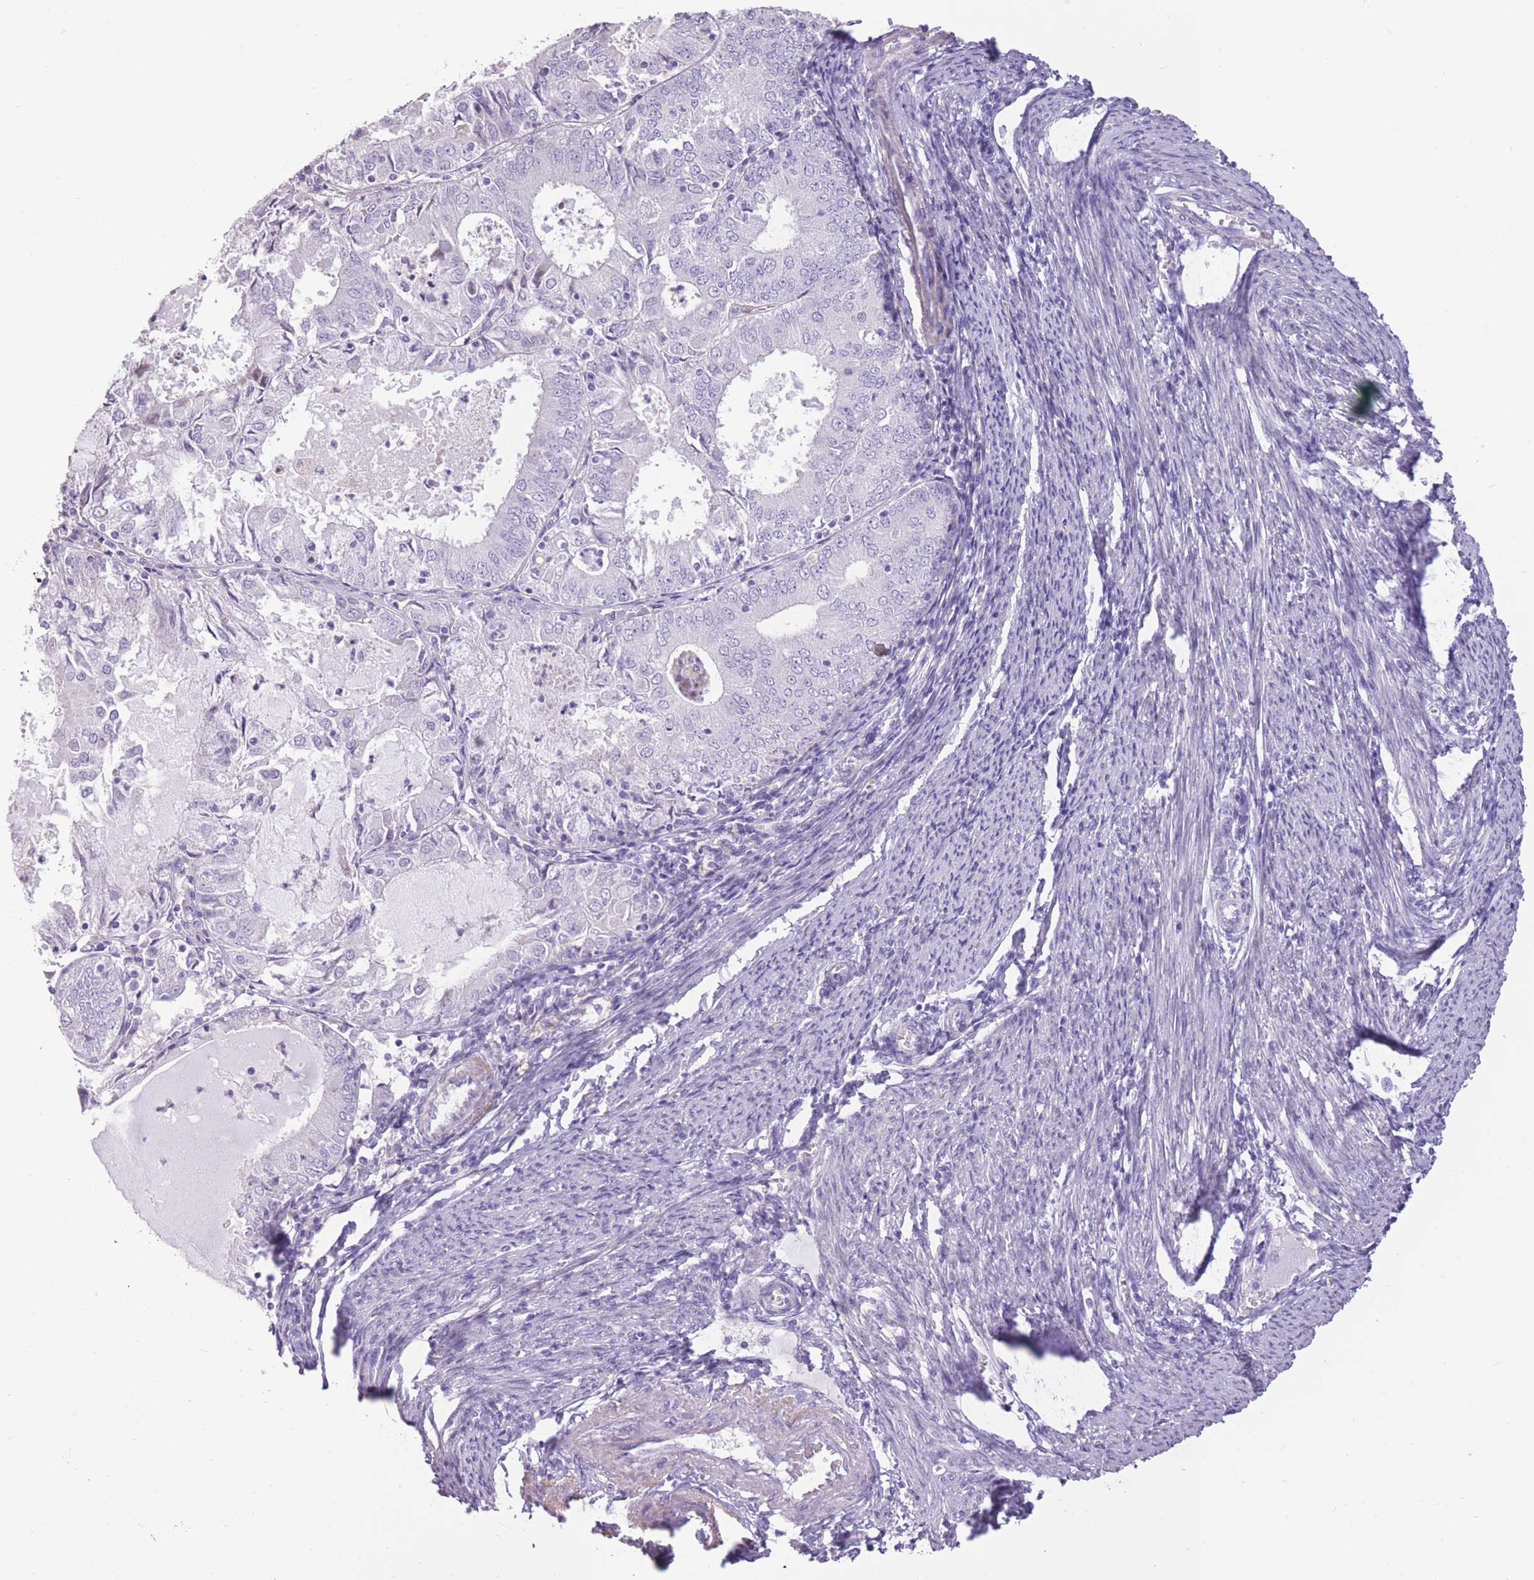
{"staining": {"intensity": "negative", "quantity": "none", "location": "none"}, "tissue": "endometrial cancer", "cell_type": "Tumor cells", "image_type": "cancer", "snomed": [{"axis": "morphology", "description": "Adenocarcinoma, NOS"}, {"axis": "topography", "description": "Endometrium"}], "caption": "This is an IHC micrograph of endometrial adenocarcinoma. There is no expression in tumor cells.", "gene": "WDR70", "patient": {"sex": "female", "age": 57}}